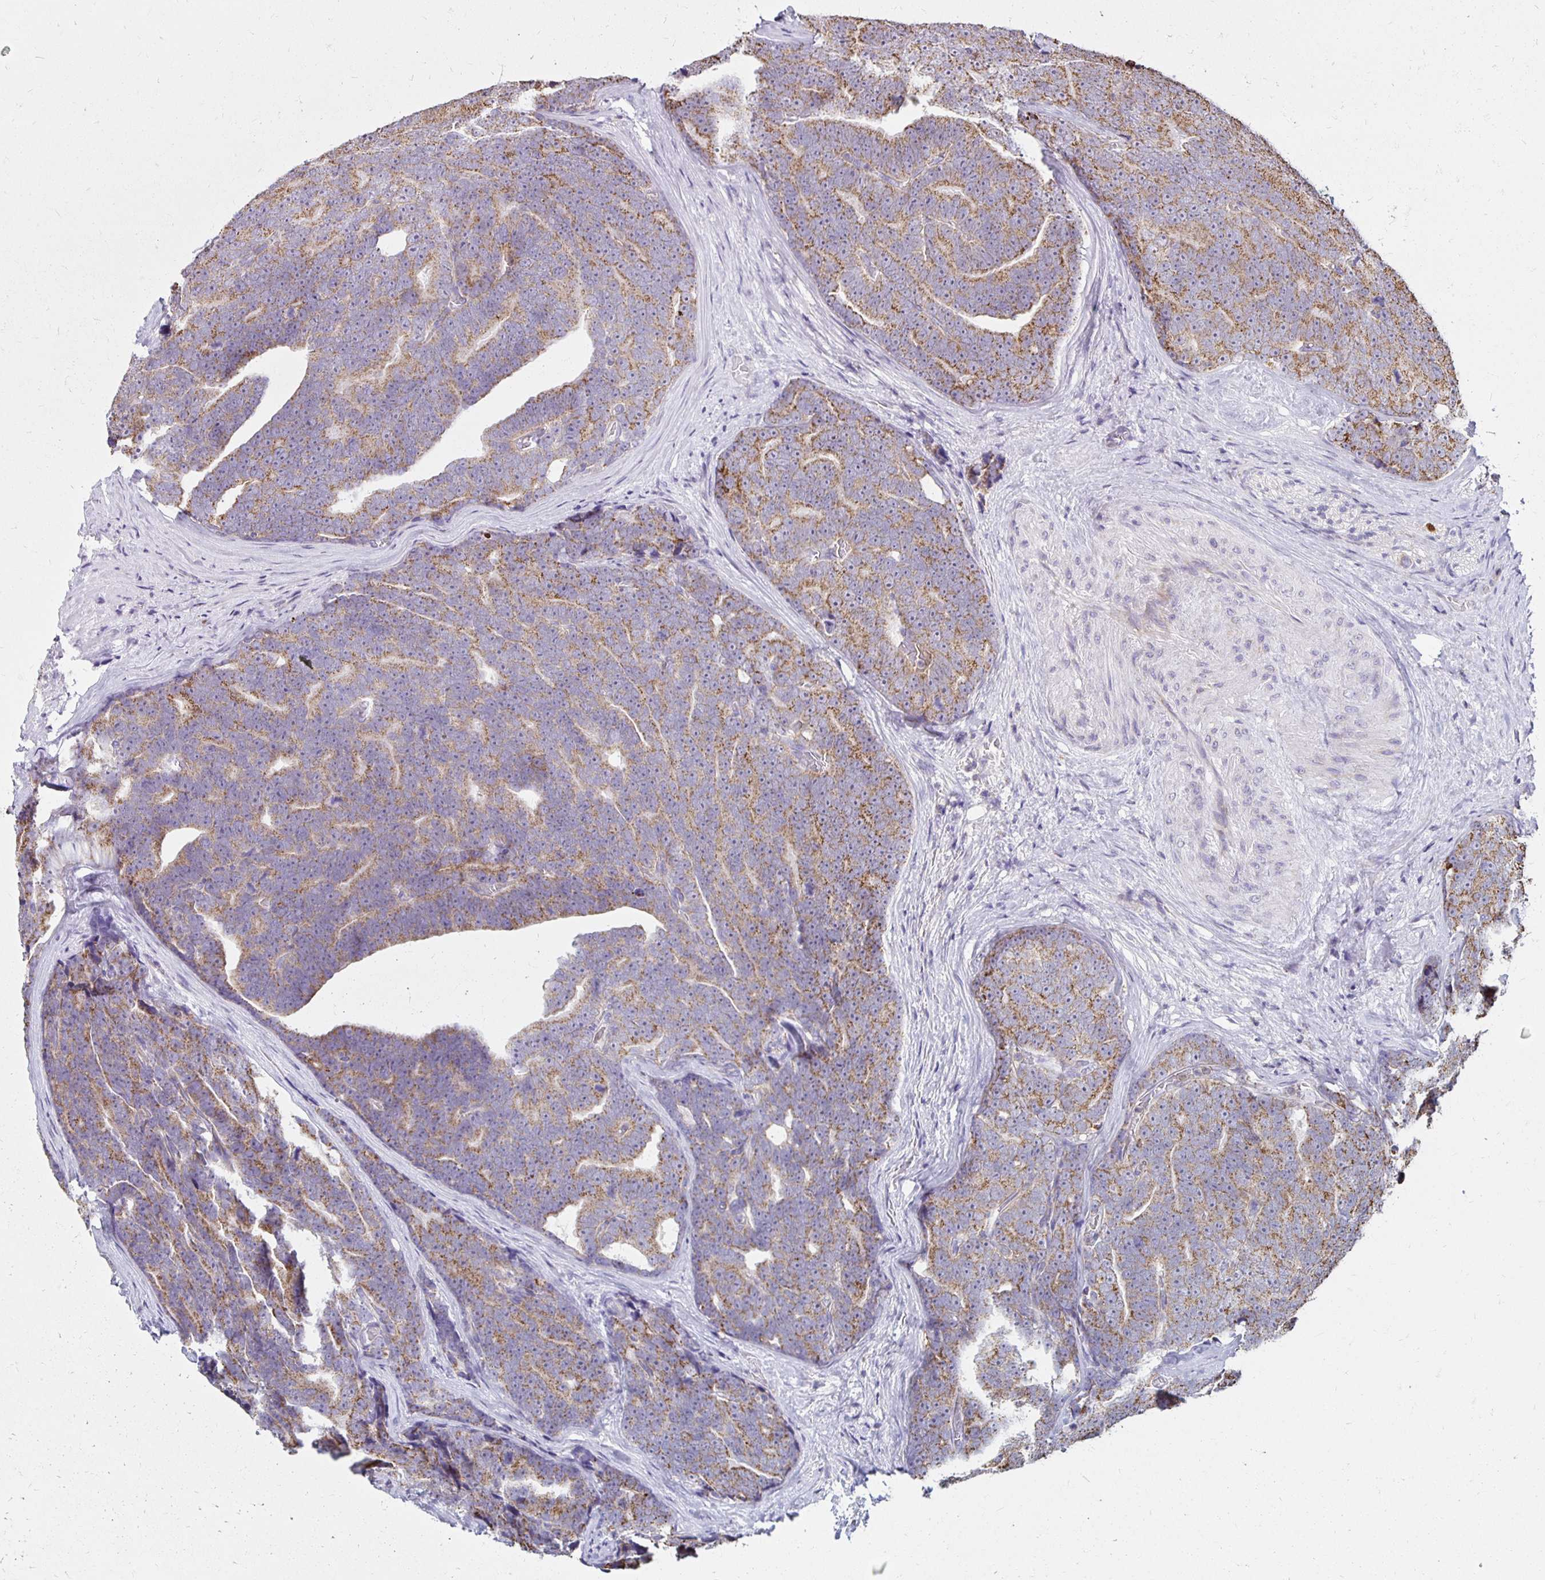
{"staining": {"intensity": "moderate", "quantity": ">75%", "location": "cytoplasmic/membranous"}, "tissue": "prostate cancer", "cell_type": "Tumor cells", "image_type": "cancer", "snomed": [{"axis": "morphology", "description": "Adenocarcinoma, Low grade"}, {"axis": "topography", "description": "Prostate"}], "caption": "Human prostate cancer stained for a protein (brown) shows moderate cytoplasmic/membranous positive staining in approximately >75% of tumor cells.", "gene": "IER3", "patient": {"sex": "male", "age": 62}}